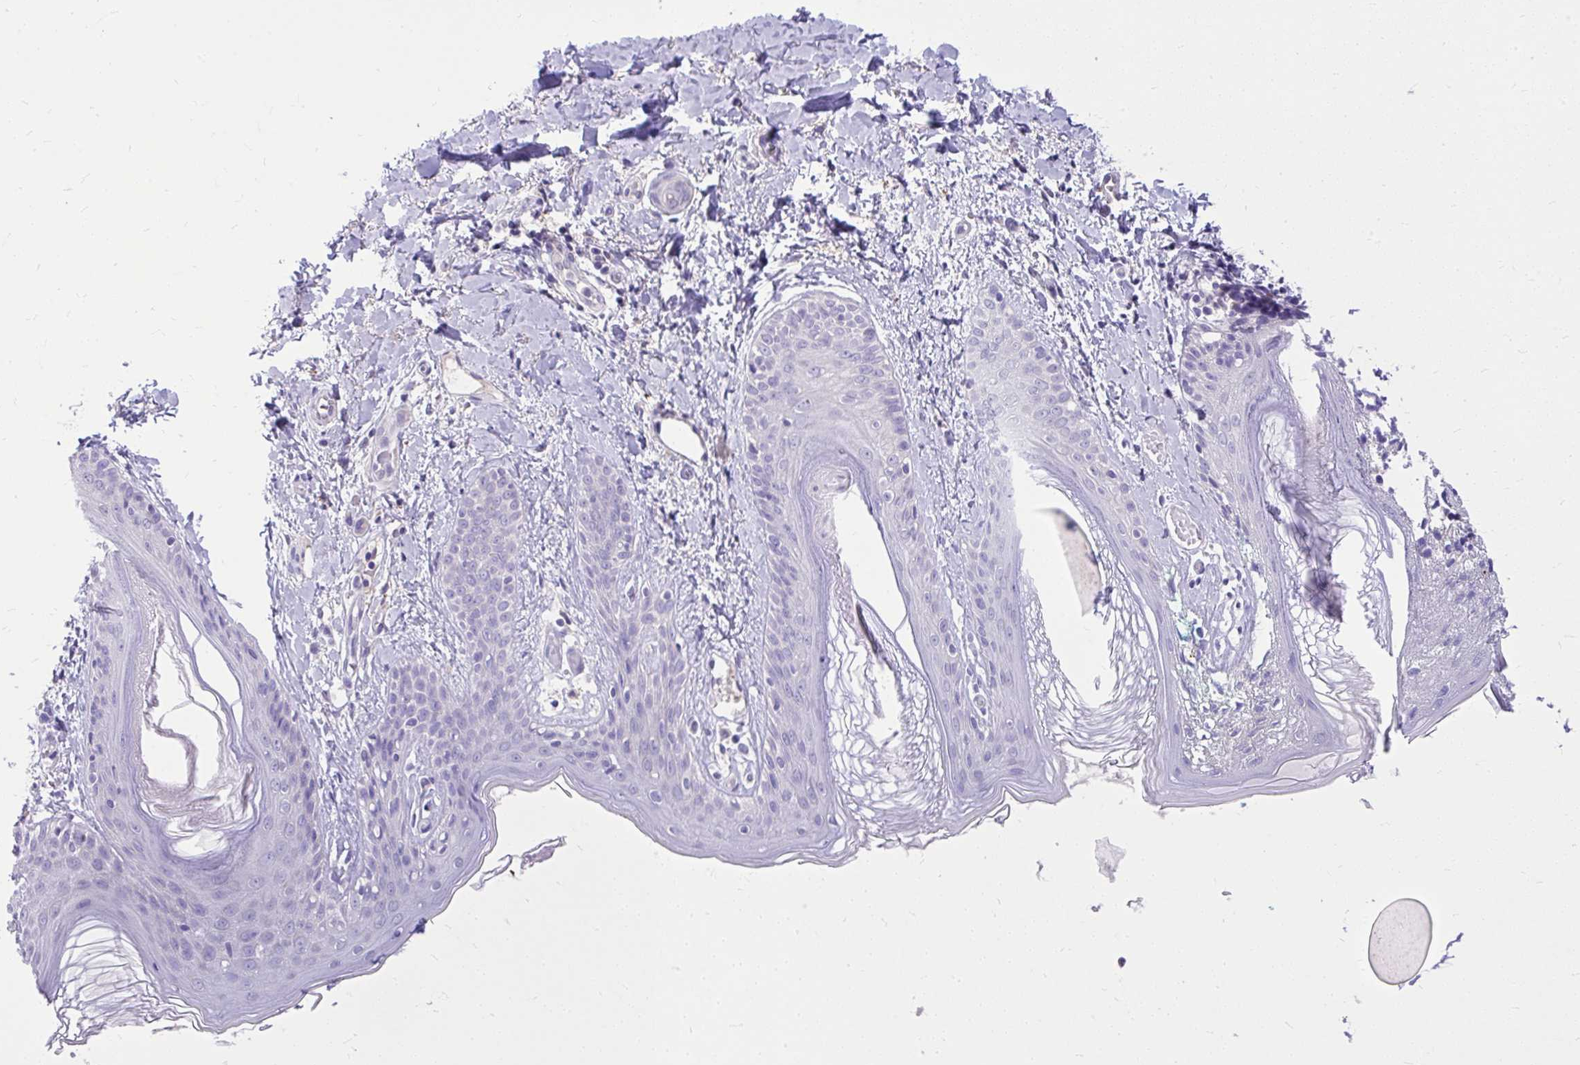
{"staining": {"intensity": "moderate", "quantity": ">75%", "location": "cytoplasmic/membranous"}, "tissue": "skin", "cell_type": "Fibroblasts", "image_type": "normal", "snomed": [{"axis": "morphology", "description": "Normal tissue, NOS"}, {"axis": "topography", "description": "Skin"}], "caption": "This photomicrograph exhibits normal skin stained with IHC to label a protein in brown. The cytoplasmic/membranous of fibroblasts show moderate positivity for the protein. Nuclei are counter-stained blue.", "gene": "NNMT", "patient": {"sex": "male", "age": 16}}